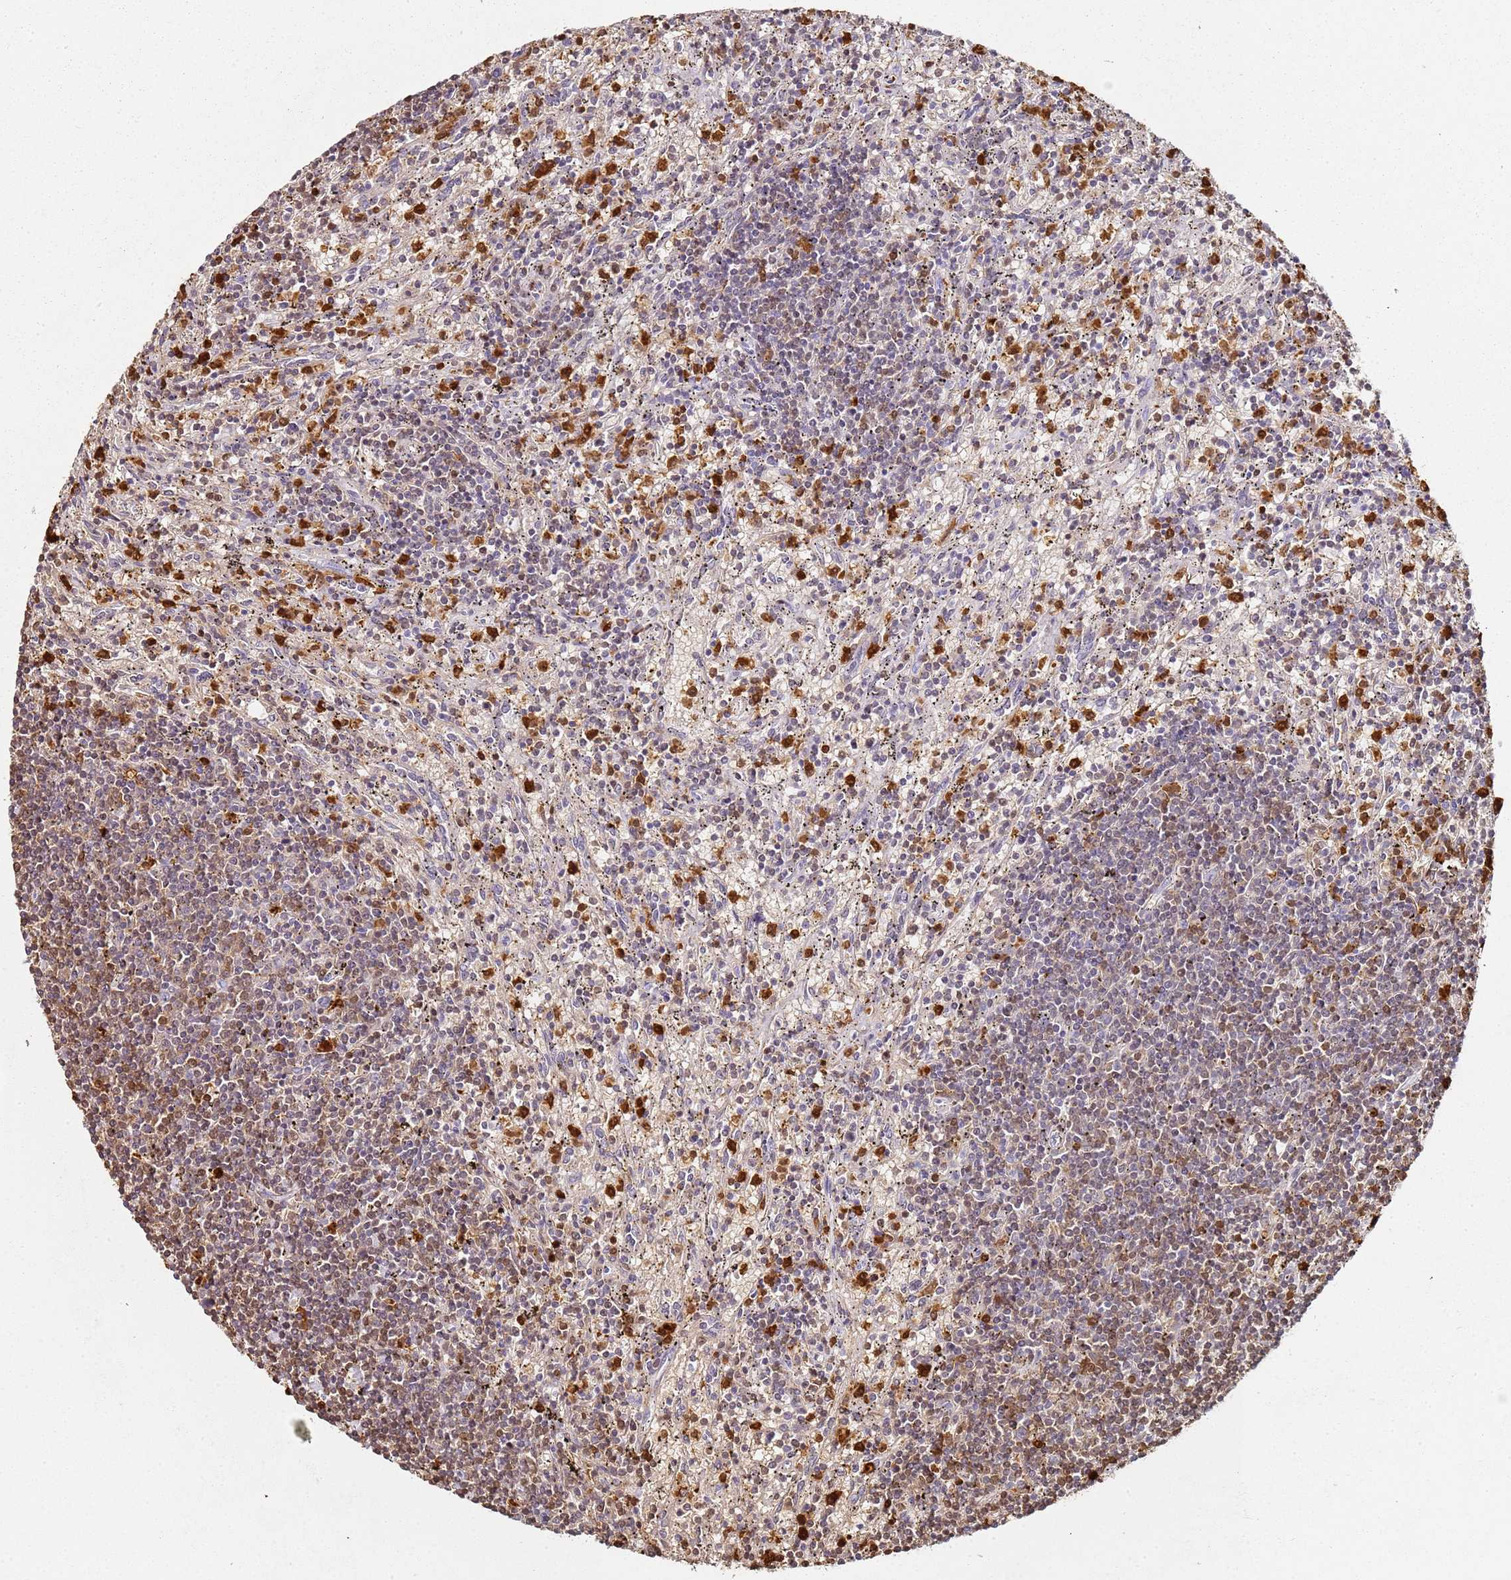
{"staining": {"intensity": "moderate", "quantity": "<25%", "location": "nuclear"}, "tissue": "lymphoma", "cell_type": "Tumor cells", "image_type": "cancer", "snomed": [{"axis": "morphology", "description": "Malignant lymphoma, non-Hodgkin's type, Low grade"}, {"axis": "topography", "description": "Spleen"}], "caption": "Approximately <25% of tumor cells in malignant lymphoma, non-Hodgkin's type (low-grade) display moderate nuclear protein staining as visualized by brown immunohistochemical staining.", "gene": "S100A4", "patient": {"sex": "male", "age": 76}}